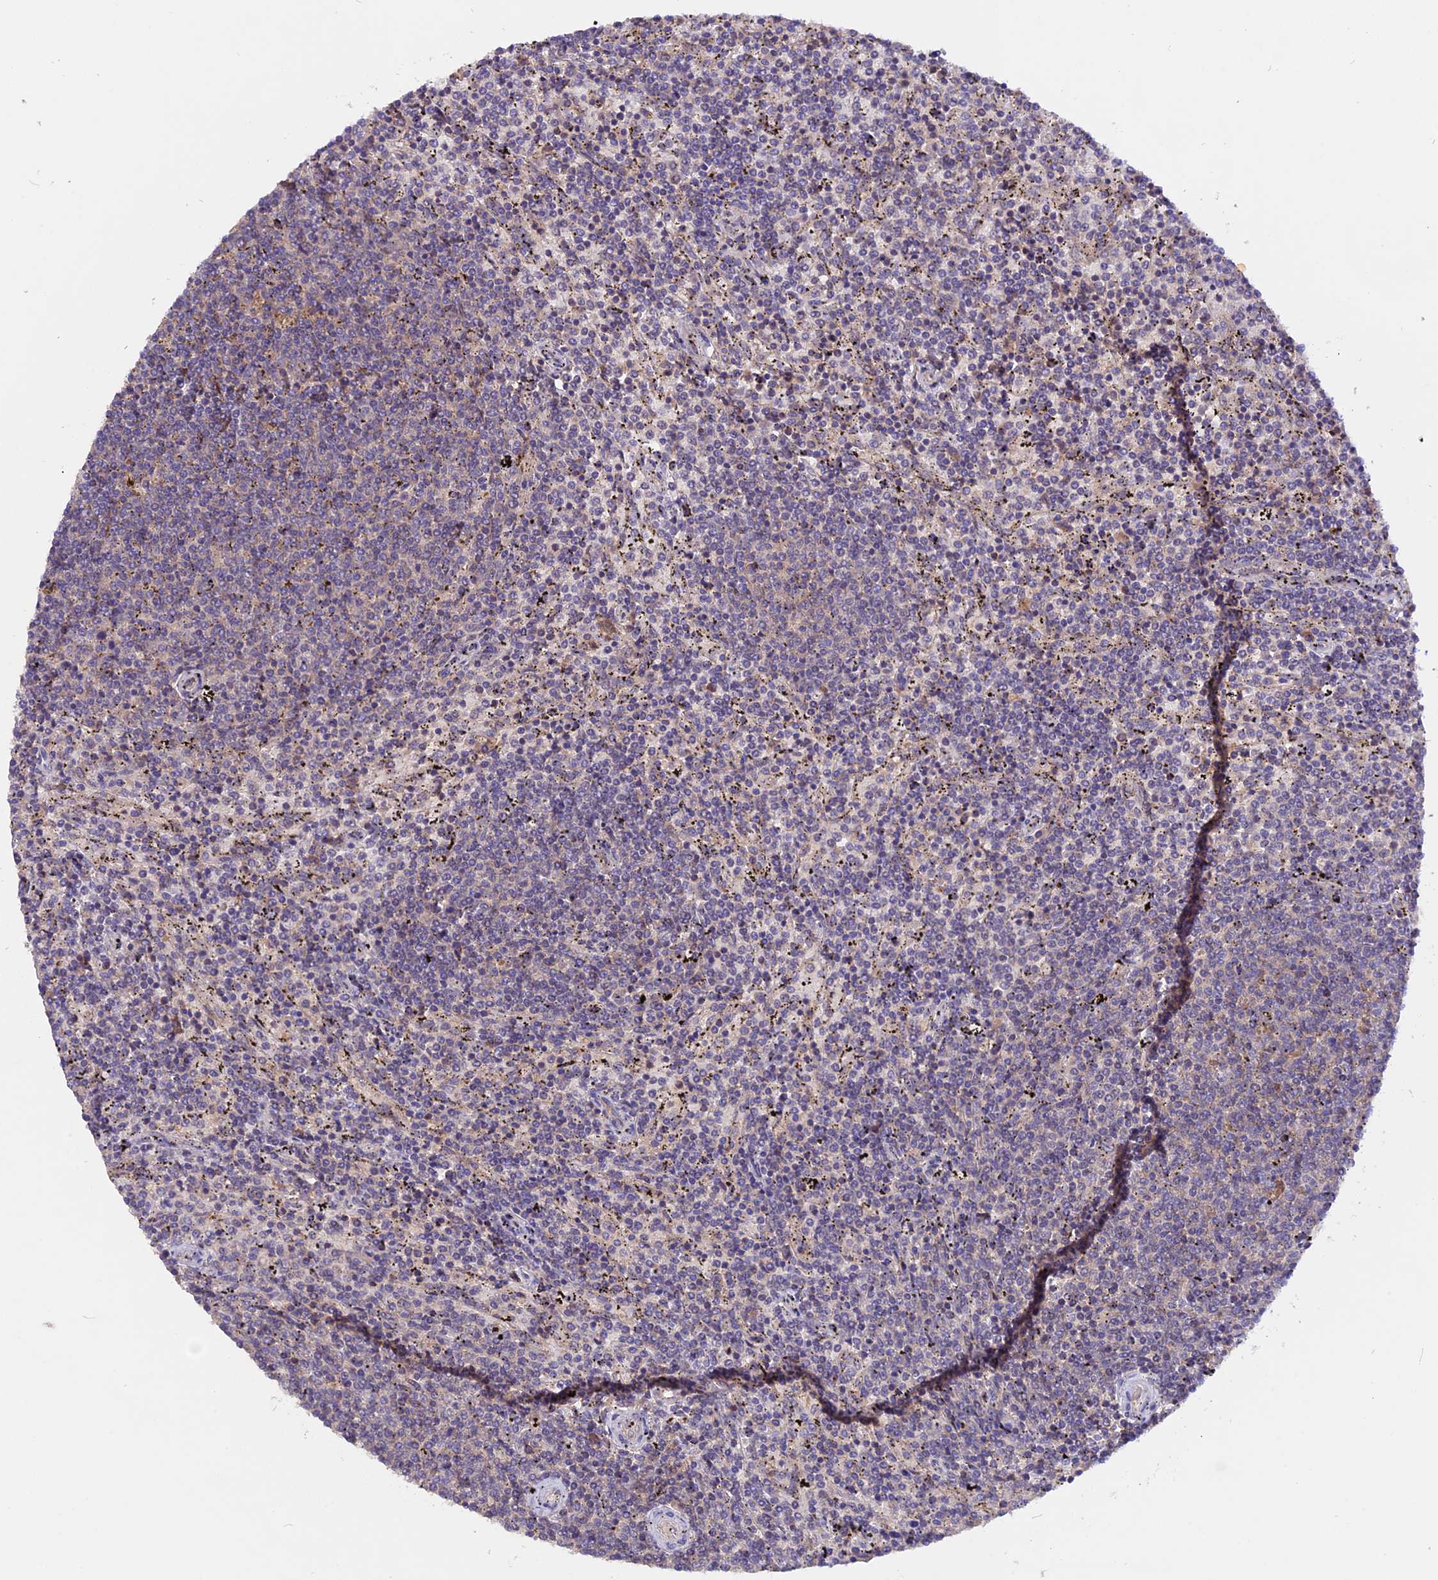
{"staining": {"intensity": "negative", "quantity": "none", "location": "none"}, "tissue": "lymphoma", "cell_type": "Tumor cells", "image_type": "cancer", "snomed": [{"axis": "morphology", "description": "Malignant lymphoma, non-Hodgkin's type, Low grade"}, {"axis": "topography", "description": "Spleen"}], "caption": "An image of lymphoma stained for a protein shows no brown staining in tumor cells.", "gene": "MARK4", "patient": {"sex": "female", "age": 50}}